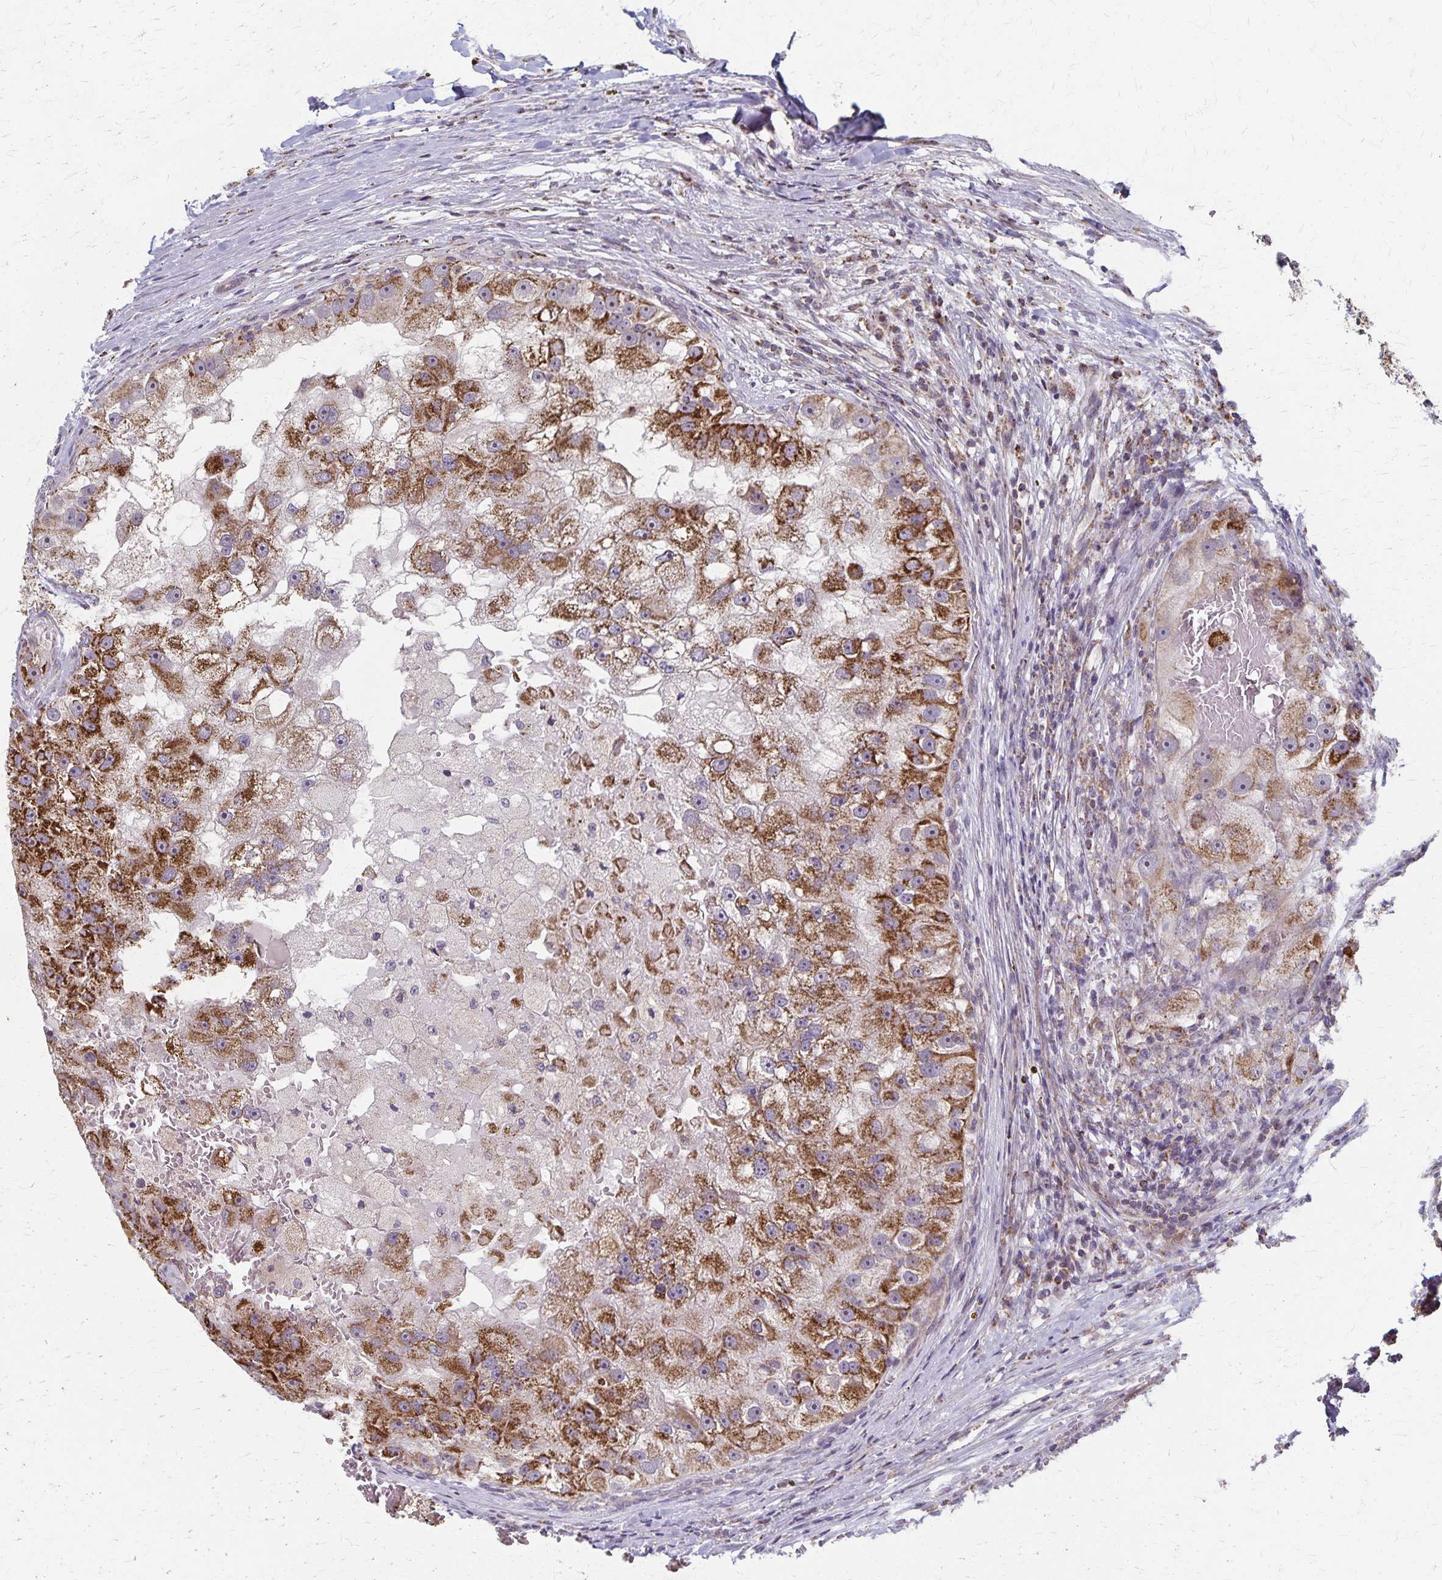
{"staining": {"intensity": "strong", "quantity": ">75%", "location": "cytoplasmic/membranous"}, "tissue": "renal cancer", "cell_type": "Tumor cells", "image_type": "cancer", "snomed": [{"axis": "morphology", "description": "Adenocarcinoma, NOS"}, {"axis": "topography", "description": "Kidney"}], "caption": "Immunohistochemistry (IHC) histopathology image of neoplastic tissue: renal cancer stained using immunohistochemistry (IHC) demonstrates high levels of strong protein expression localized specifically in the cytoplasmic/membranous of tumor cells, appearing as a cytoplasmic/membranous brown color.", "gene": "DYRK4", "patient": {"sex": "male", "age": 63}}